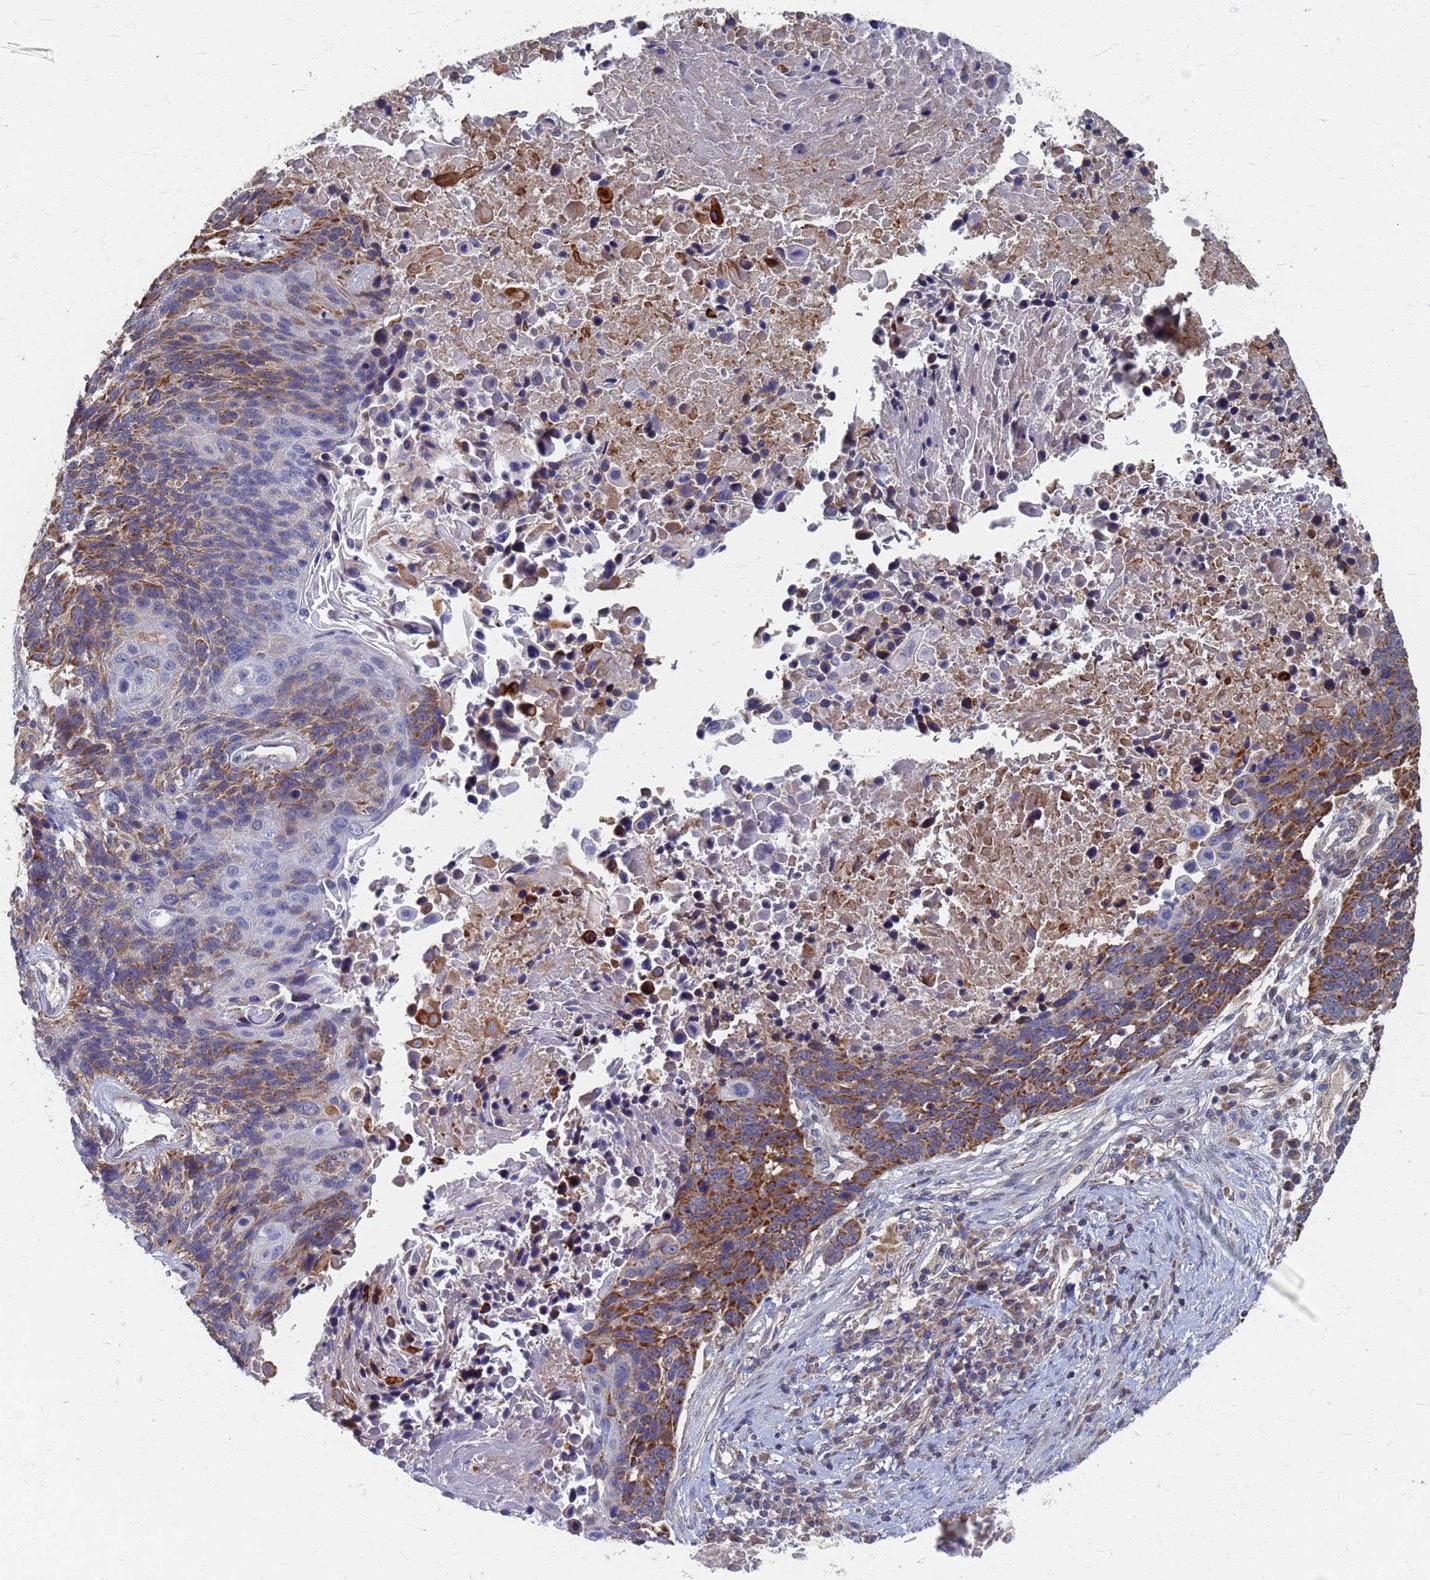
{"staining": {"intensity": "strong", "quantity": "25%-75%", "location": "cytoplasmic/membranous"}, "tissue": "lung cancer", "cell_type": "Tumor cells", "image_type": "cancer", "snomed": [{"axis": "morphology", "description": "Normal tissue, NOS"}, {"axis": "morphology", "description": "Squamous cell carcinoma, NOS"}, {"axis": "topography", "description": "Lymph node"}, {"axis": "topography", "description": "Lung"}], "caption": "Immunohistochemical staining of human lung squamous cell carcinoma exhibits strong cytoplasmic/membranous protein expression in approximately 25%-75% of tumor cells.", "gene": "ATPAF1", "patient": {"sex": "male", "age": 66}}